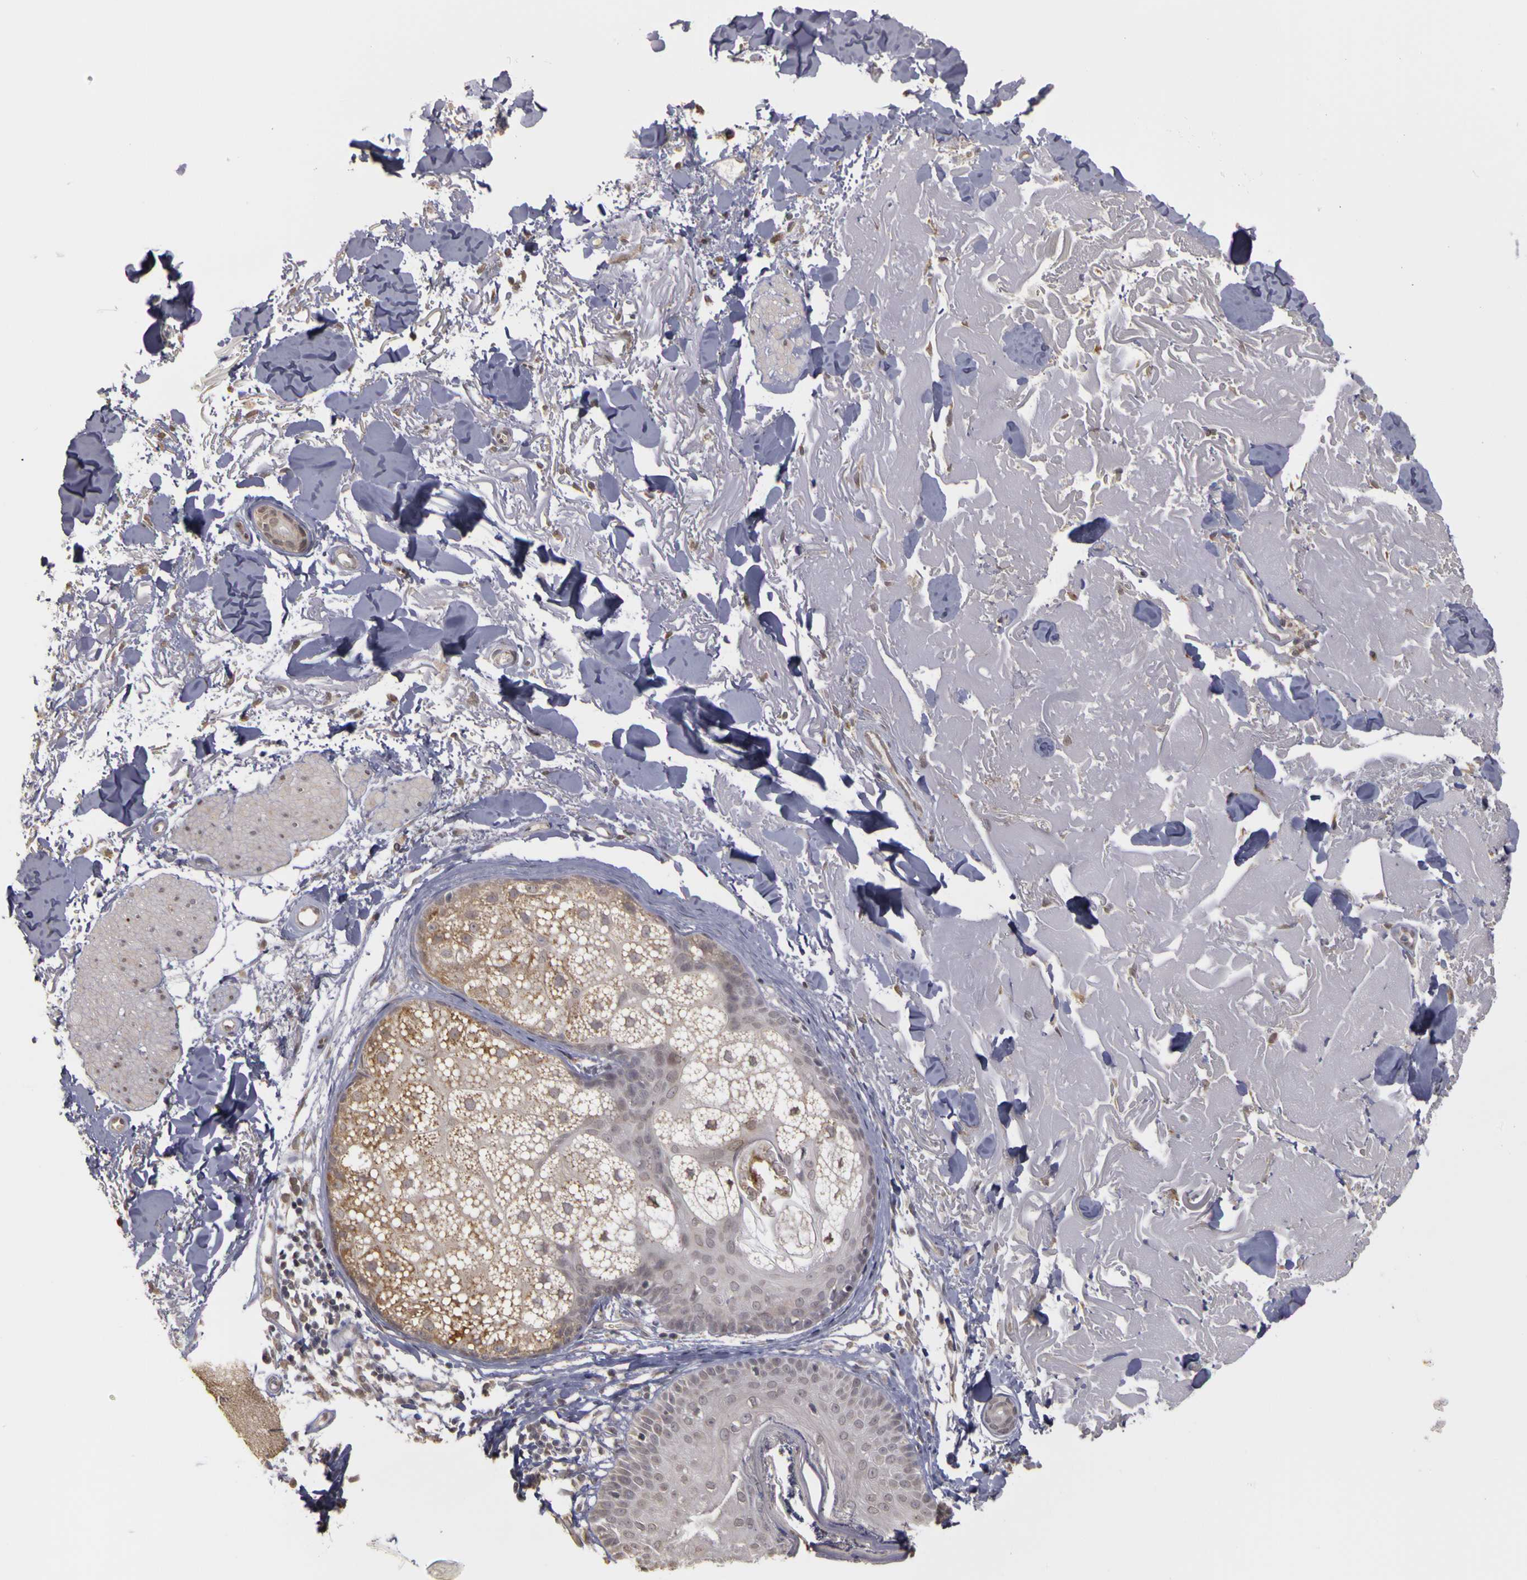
{"staining": {"intensity": "moderate", "quantity": ">75%", "location": "cytoplasmic/membranous"}, "tissue": "skin", "cell_type": "Fibroblasts", "image_type": "normal", "snomed": [{"axis": "morphology", "description": "Normal tissue, NOS"}, {"axis": "topography", "description": "Skin"}], "caption": "Immunohistochemical staining of normal skin demonstrates moderate cytoplasmic/membranous protein positivity in about >75% of fibroblasts.", "gene": "FRMD7", "patient": {"sex": "male", "age": 86}}